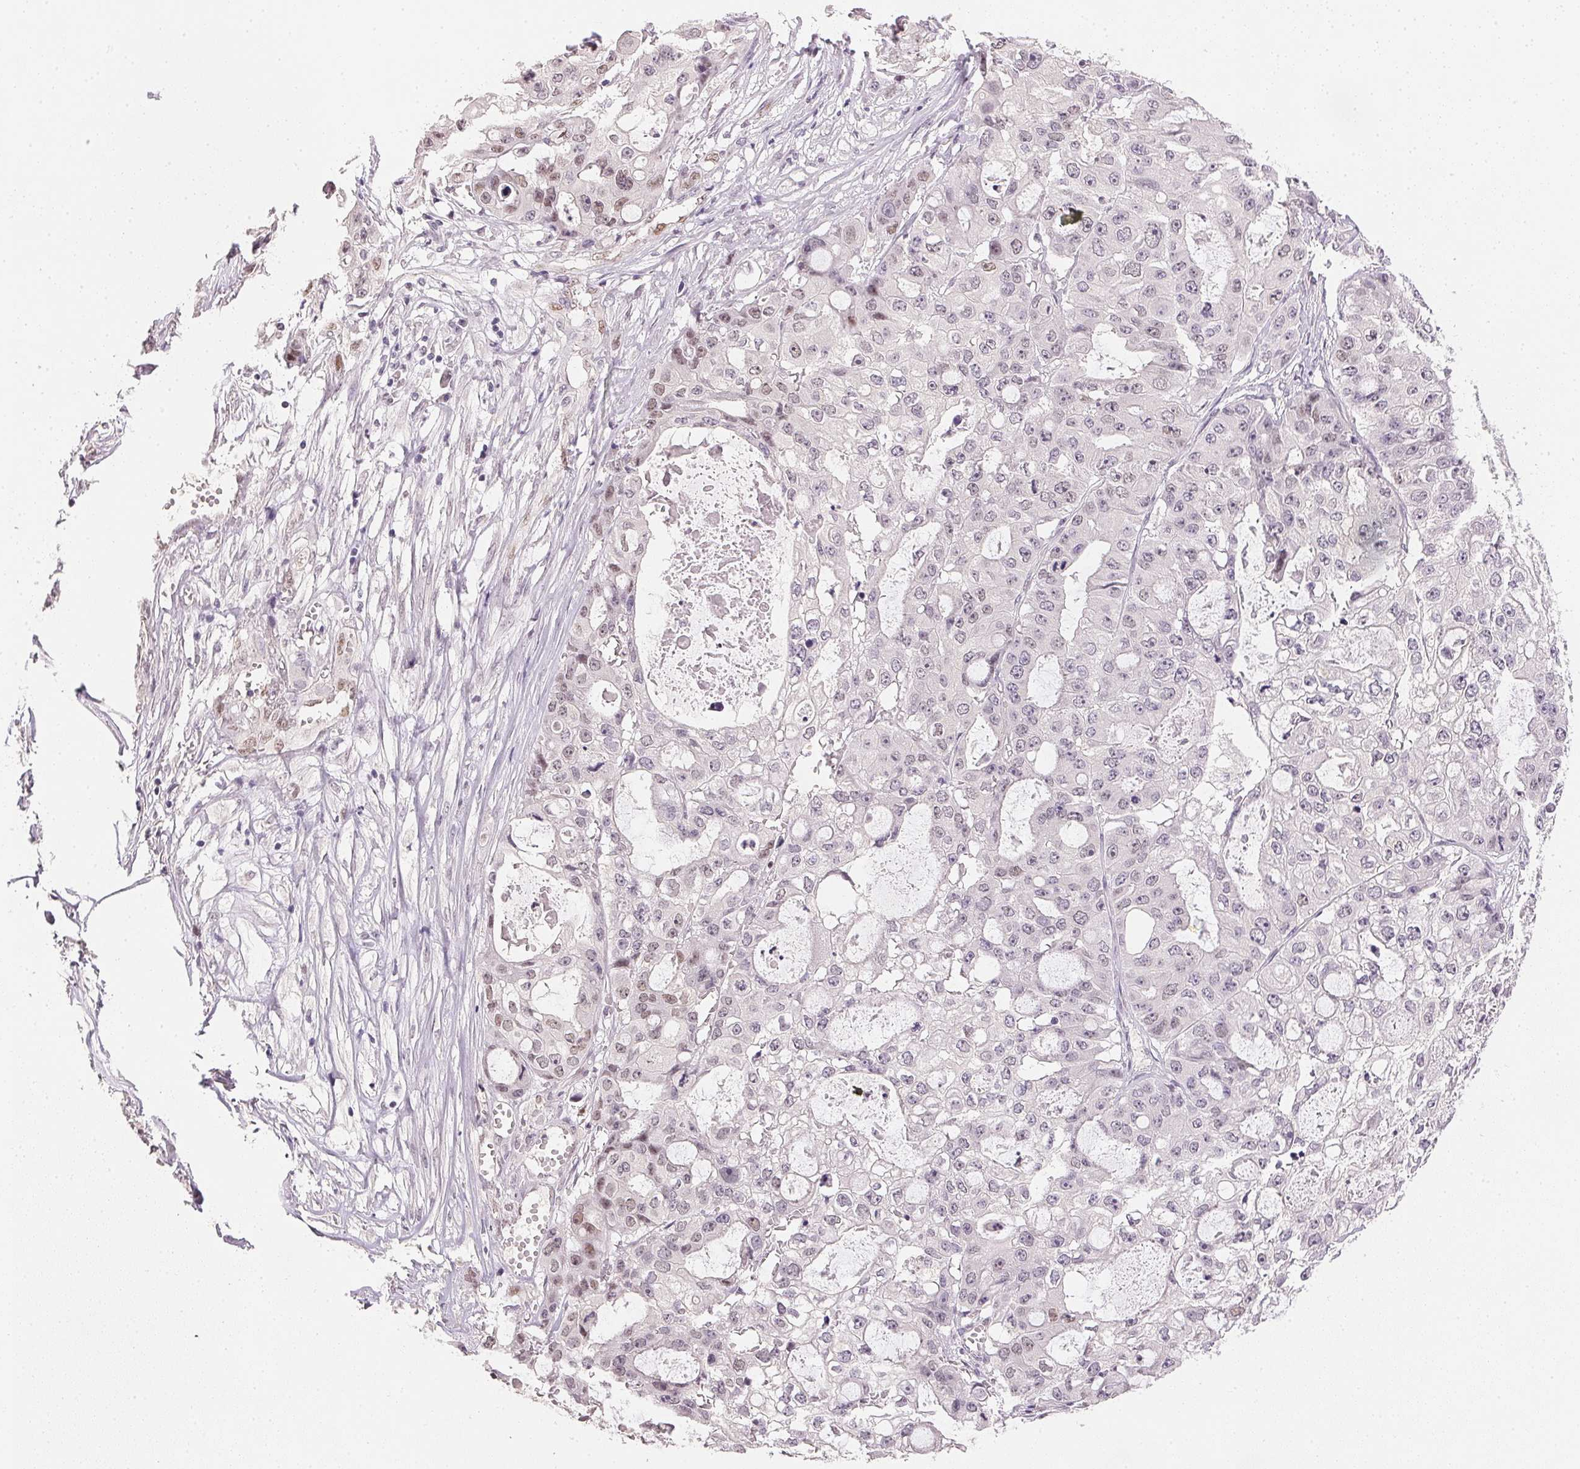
{"staining": {"intensity": "weak", "quantity": "<25%", "location": "nuclear"}, "tissue": "ovarian cancer", "cell_type": "Tumor cells", "image_type": "cancer", "snomed": [{"axis": "morphology", "description": "Cystadenocarcinoma, serous, NOS"}, {"axis": "topography", "description": "Ovary"}], "caption": "Ovarian cancer (serous cystadenocarcinoma) stained for a protein using IHC exhibits no staining tumor cells.", "gene": "POLR3G", "patient": {"sex": "female", "age": 56}}